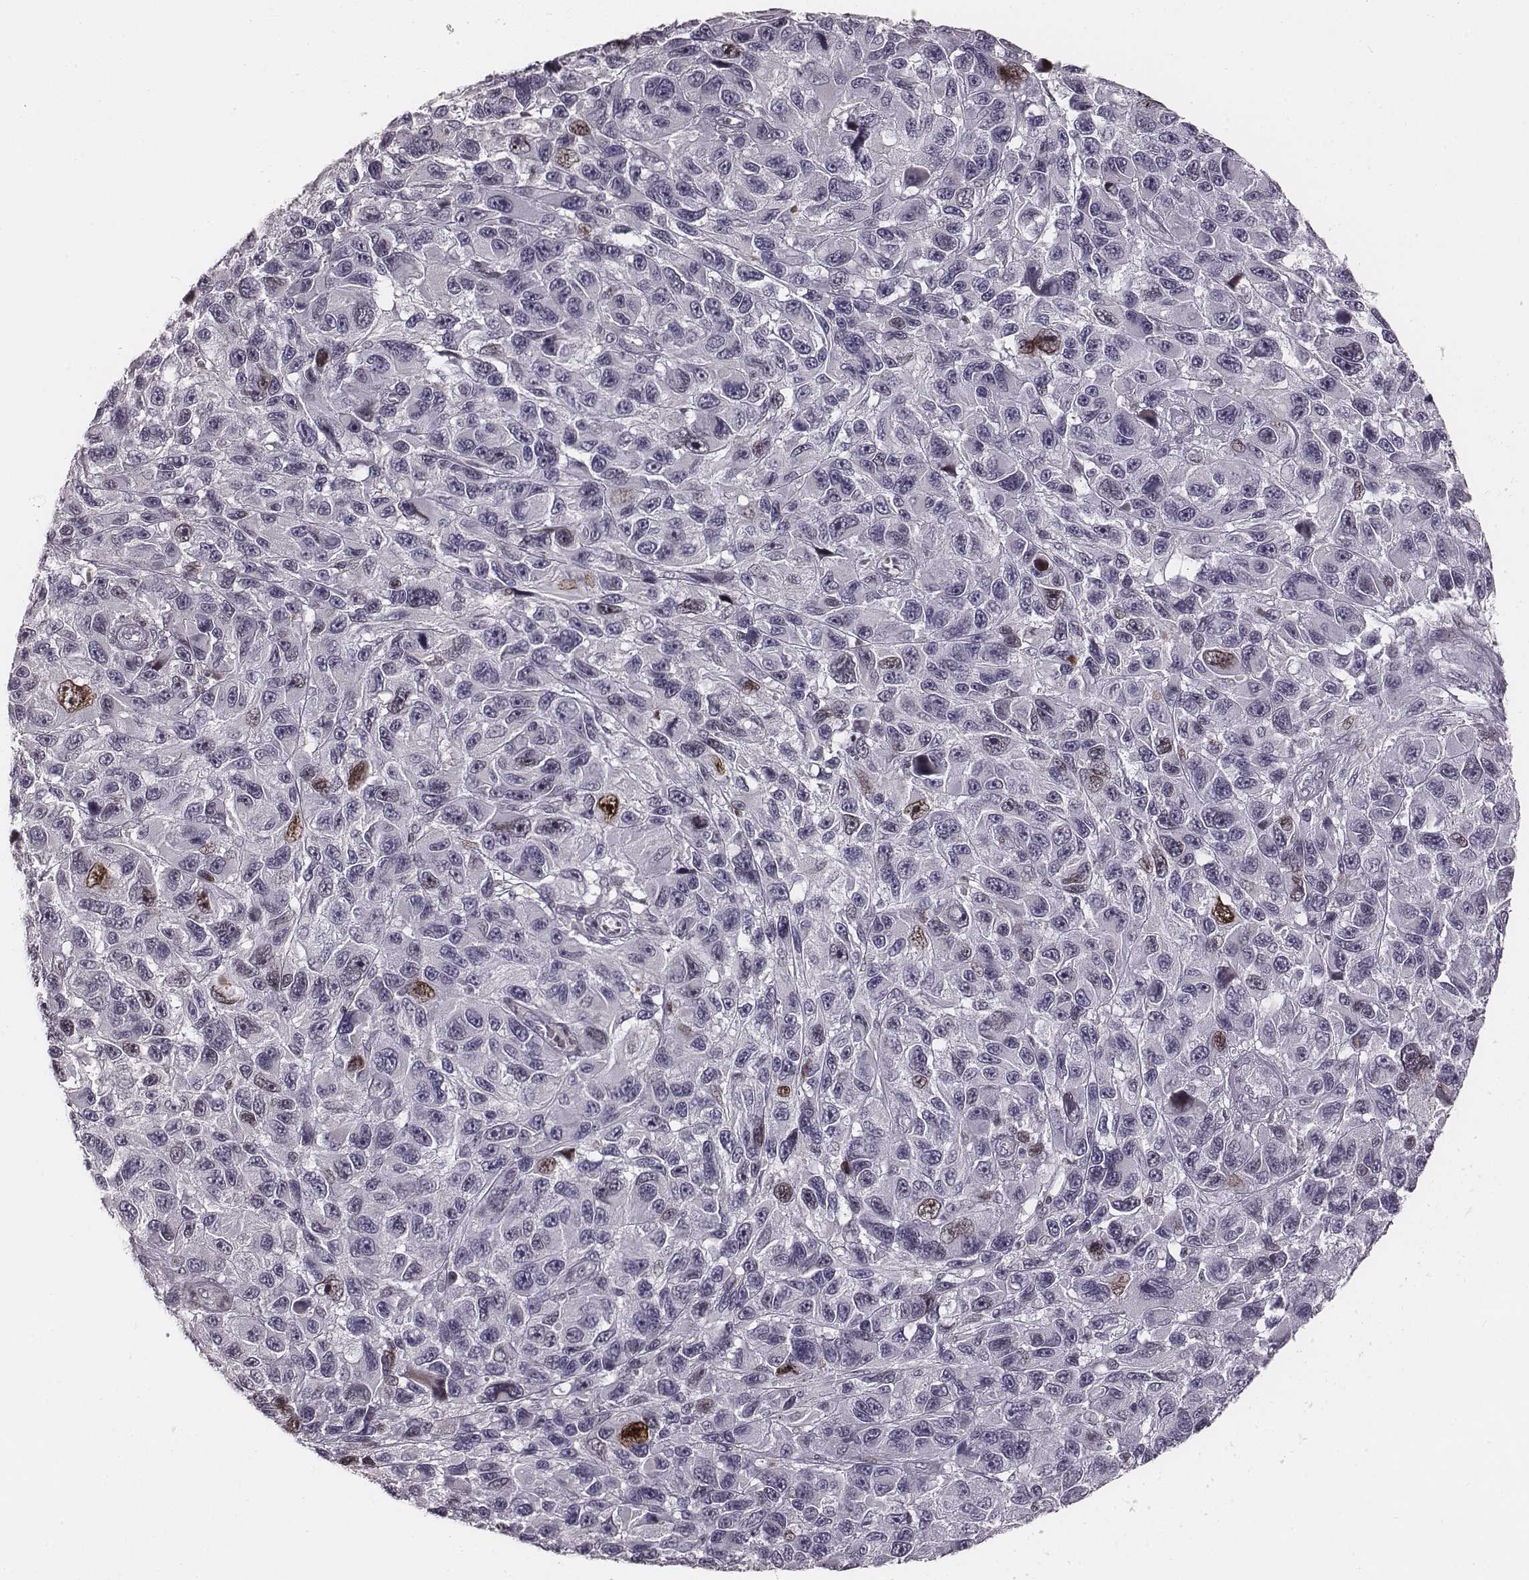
{"staining": {"intensity": "negative", "quantity": "none", "location": "none"}, "tissue": "melanoma", "cell_type": "Tumor cells", "image_type": "cancer", "snomed": [{"axis": "morphology", "description": "Malignant melanoma, NOS"}, {"axis": "topography", "description": "Skin"}], "caption": "IHC of human melanoma exhibits no staining in tumor cells.", "gene": "NDC1", "patient": {"sex": "male", "age": 53}}